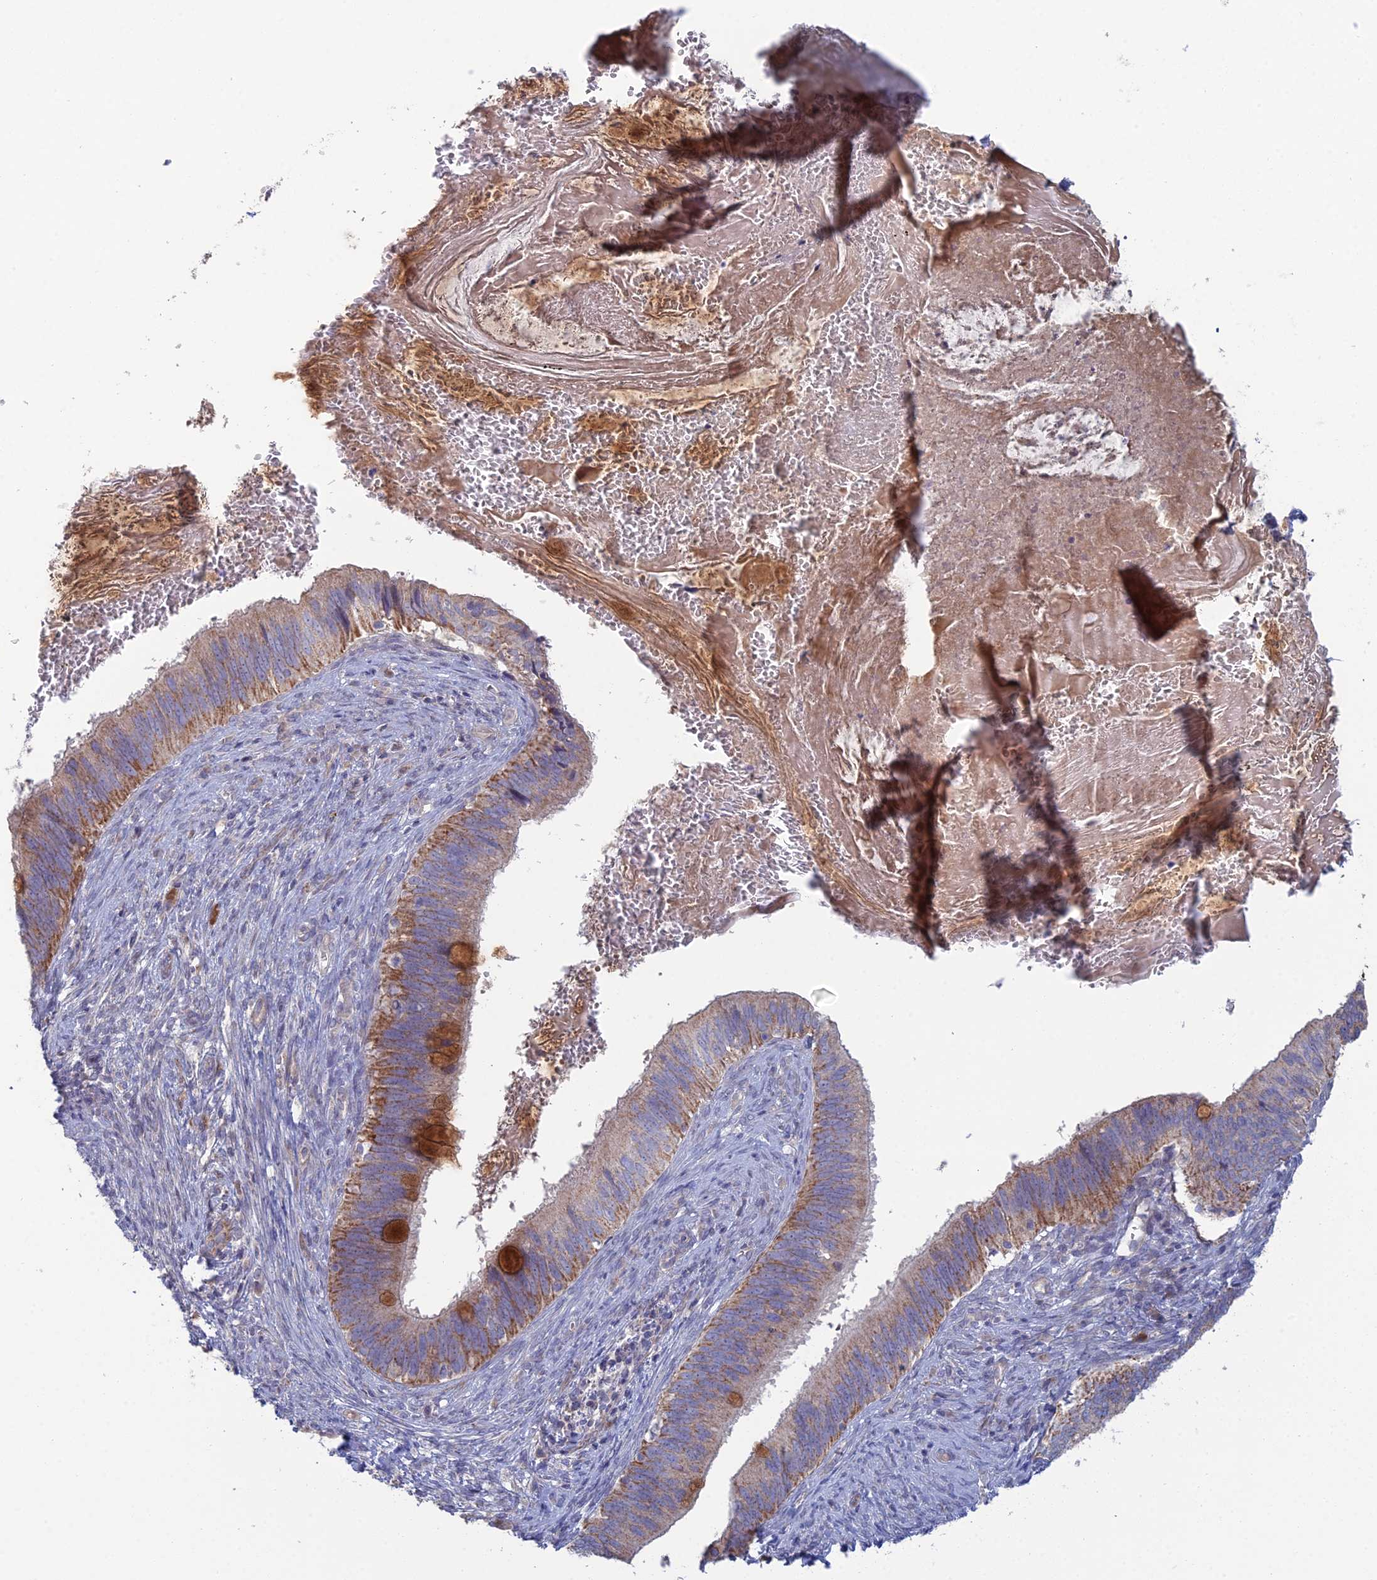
{"staining": {"intensity": "moderate", "quantity": ">75%", "location": "cytoplasmic/membranous"}, "tissue": "cervical cancer", "cell_type": "Tumor cells", "image_type": "cancer", "snomed": [{"axis": "morphology", "description": "Adenocarcinoma, NOS"}, {"axis": "topography", "description": "Cervix"}], "caption": "This micrograph exhibits IHC staining of adenocarcinoma (cervical), with medium moderate cytoplasmic/membranous positivity in approximately >75% of tumor cells.", "gene": "ARL16", "patient": {"sex": "female", "age": 42}}